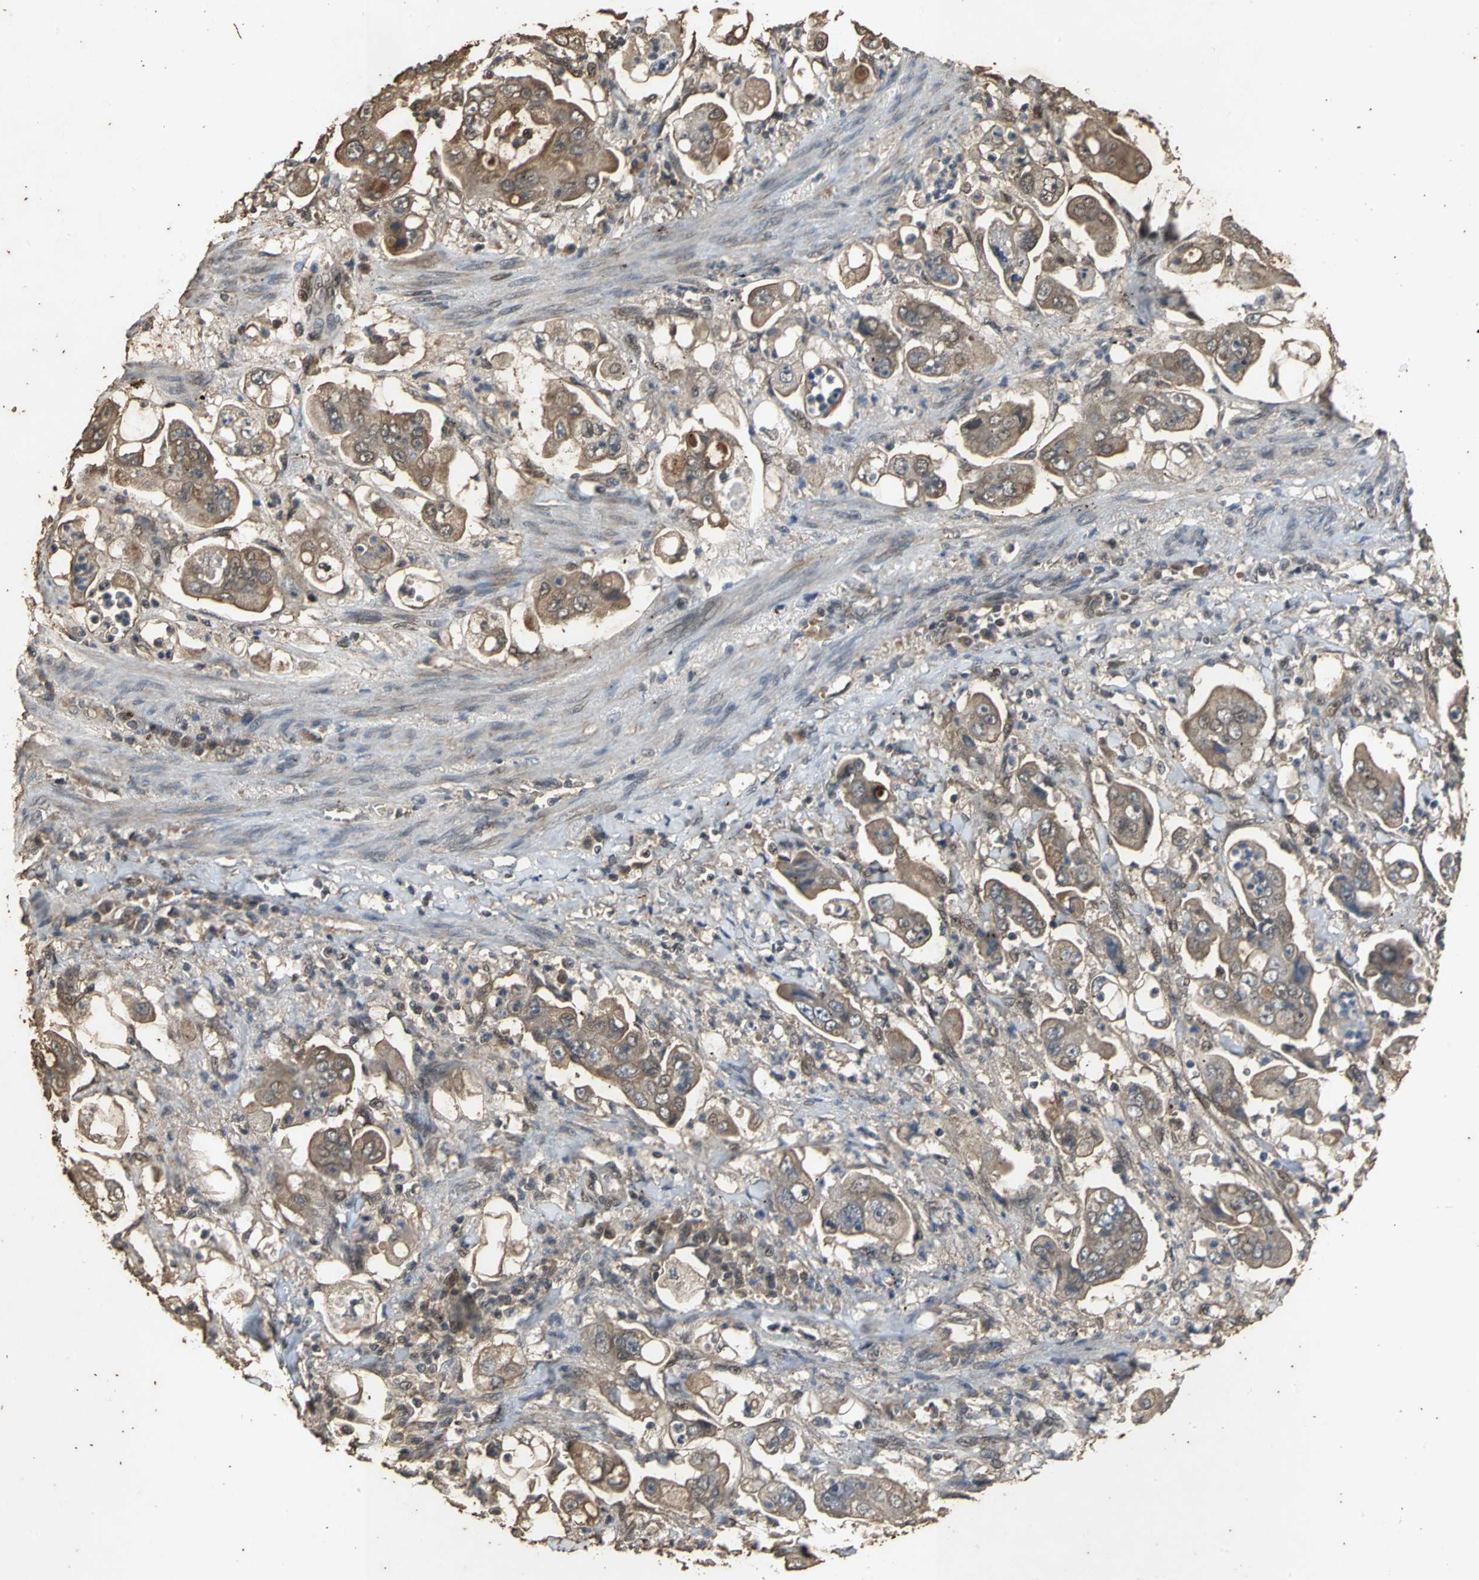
{"staining": {"intensity": "moderate", "quantity": "25%-75%", "location": "cytoplasmic/membranous"}, "tissue": "stomach cancer", "cell_type": "Tumor cells", "image_type": "cancer", "snomed": [{"axis": "morphology", "description": "Adenocarcinoma, NOS"}, {"axis": "topography", "description": "Stomach"}], "caption": "Immunohistochemistry (IHC) micrograph of stomach cancer (adenocarcinoma) stained for a protein (brown), which exhibits medium levels of moderate cytoplasmic/membranous positivity in about 25%-75% of tumor cells.", "gene": "NOTCH3", "patient": {"sex": "male", "age": 62}}